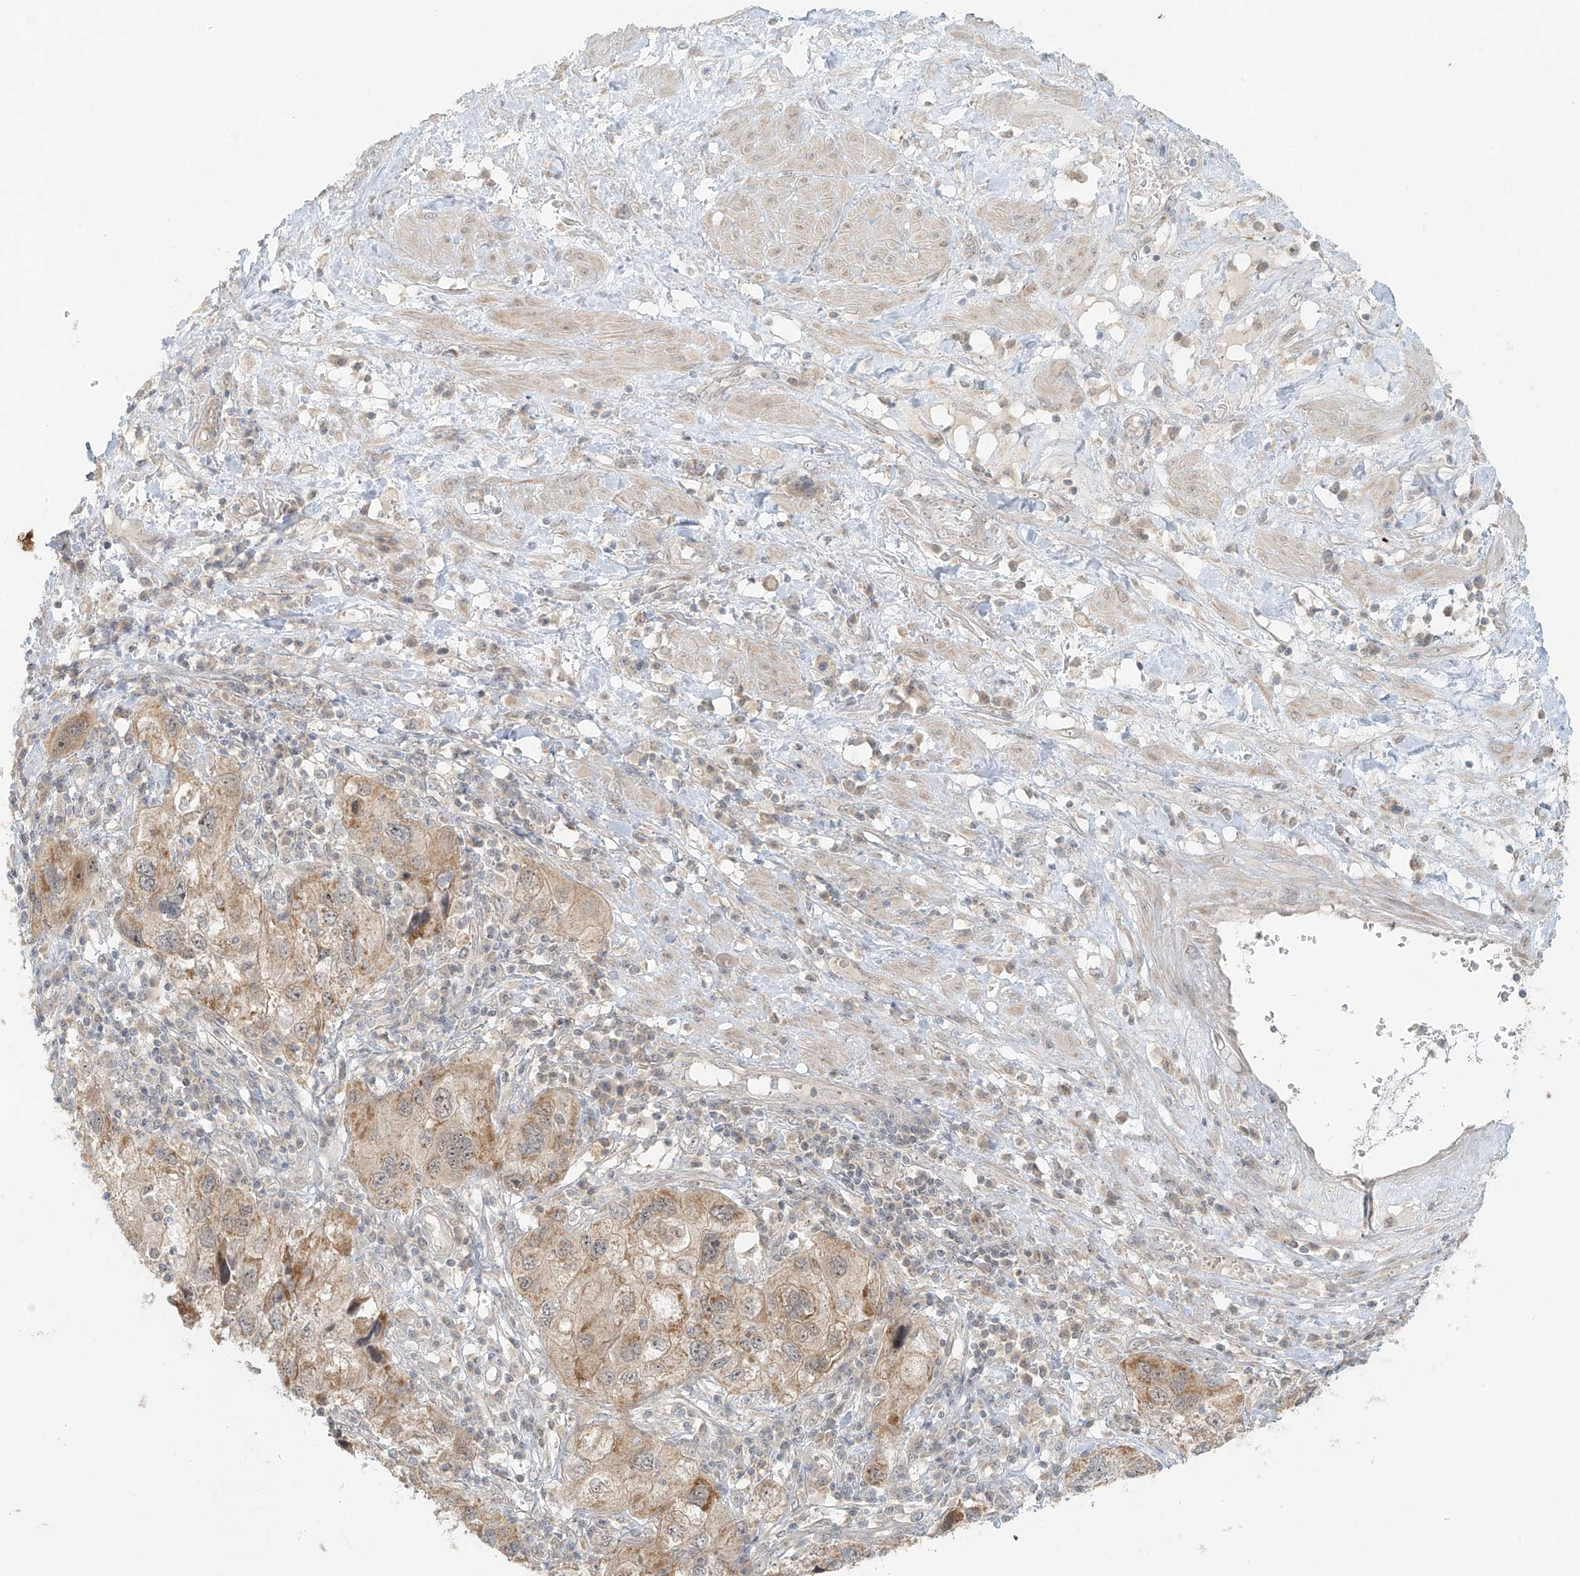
{"staining": {"intensity": "weak", "quantity": ">75%", "location": "cytoplasmic/membranous"}, "tissue": "endometrial cancer", "cell_type": "Tumor cells", "image_type": "cancer", "snomed": [{"axis": "morphology", "description": "Adenocarcinoma, NOS"}, {"axis": "topography", "description": "Endometrium"}], "caption": "Weak cytoplasmic/membranous protein positivity is identified in about >75% of tumor cells in adenocarcinoma (endometrial).", "gene": "MIPEP", "patient": {"sex": "female", "age": 49}}